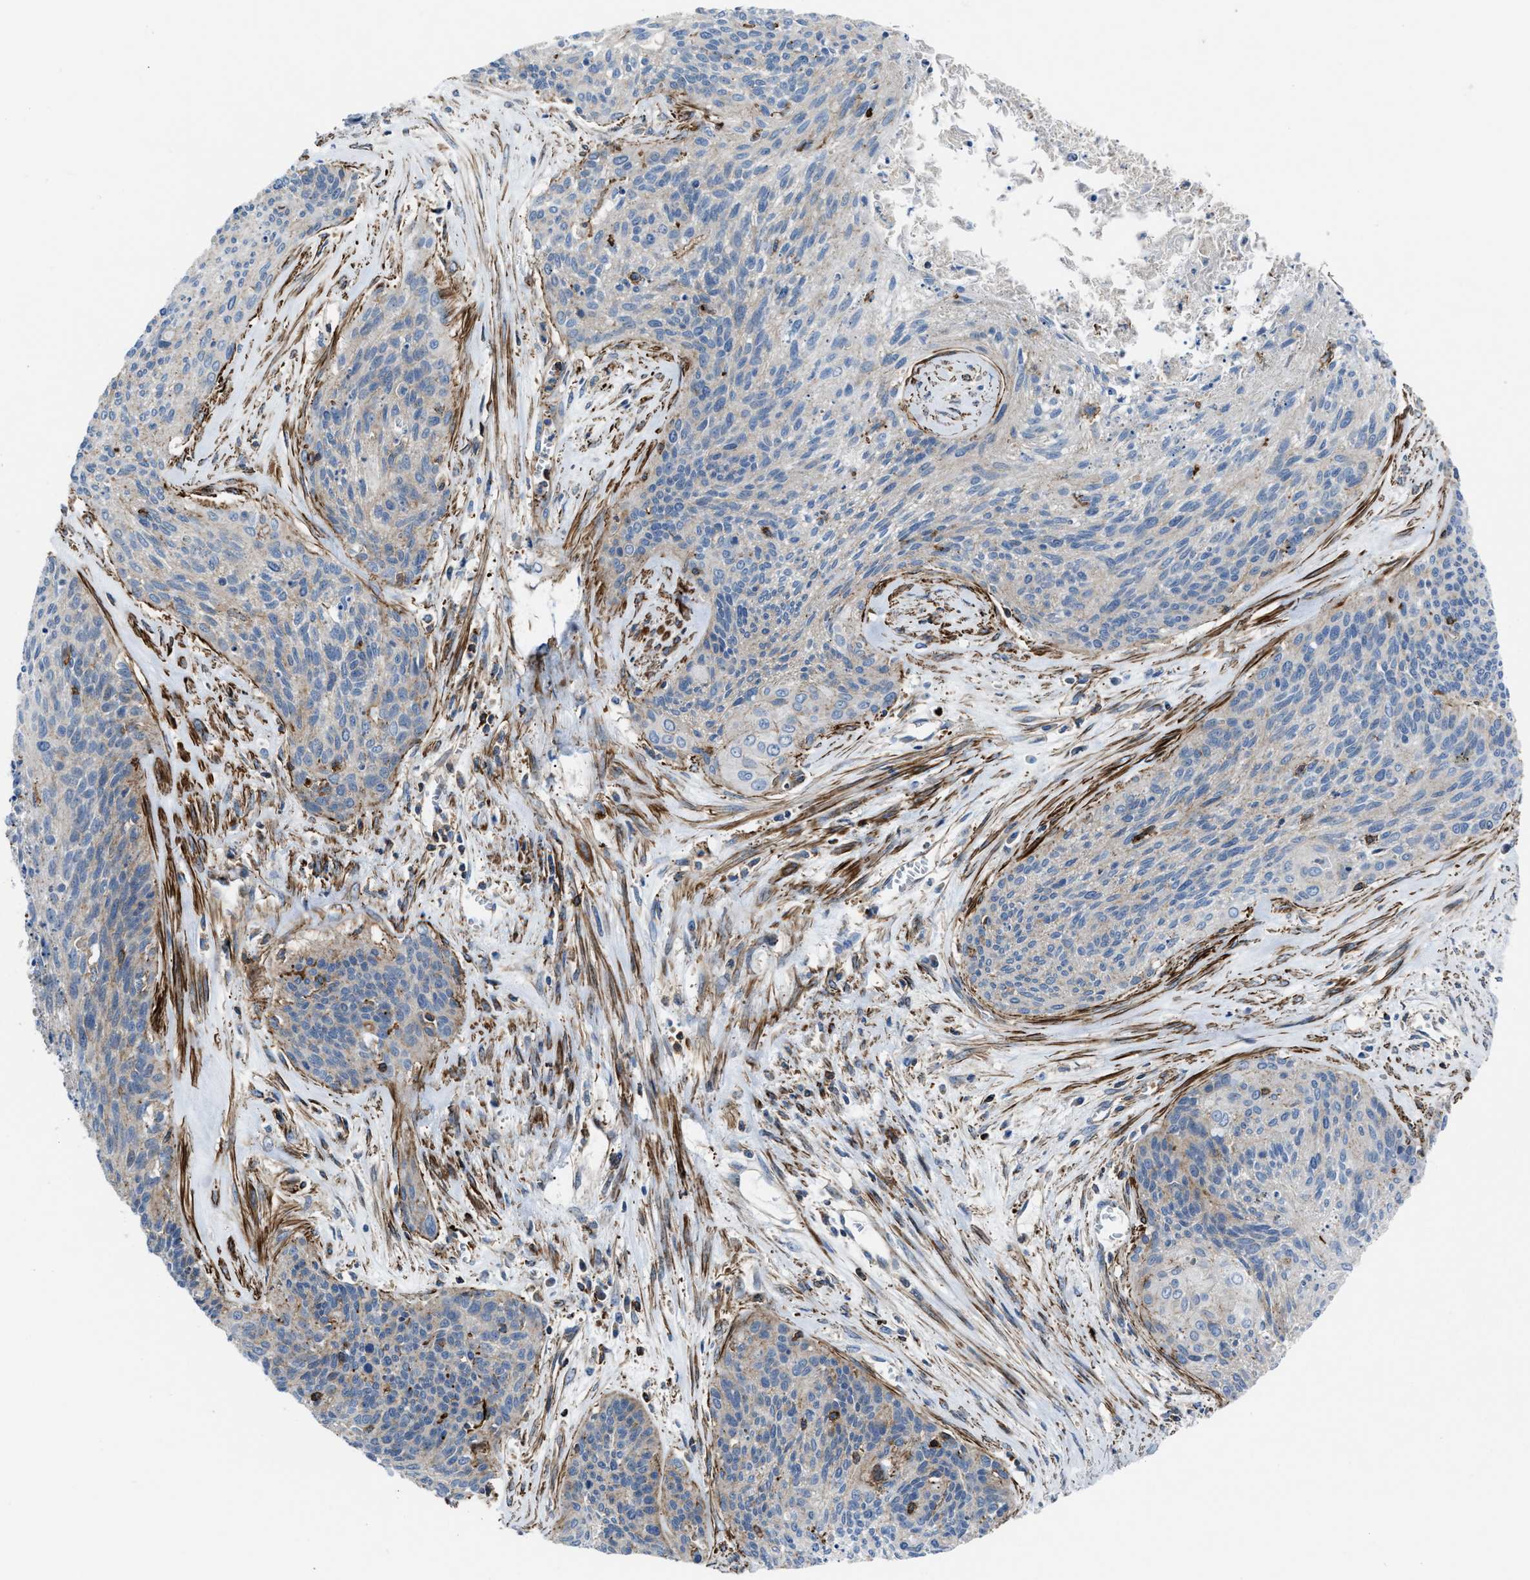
{"staining": {"intensity": "negative", "quantity": "none", "location": "none"}, "tissue": "cervical cancer", "cell_type": "Tumor cells", "image_type": "cancer", "snomed": [{"axis": "morphology", "description": "Squamous cell carcinoma, NOS"}, {"axis": "topography", "description": "Cervix"}], "caption": "This is an IHC image of human cervical squamous cell carcinoma. There is no expression in tumor cells.", "gene": "AGPAT2", "patient": {"sex": "female", "age": 55}}